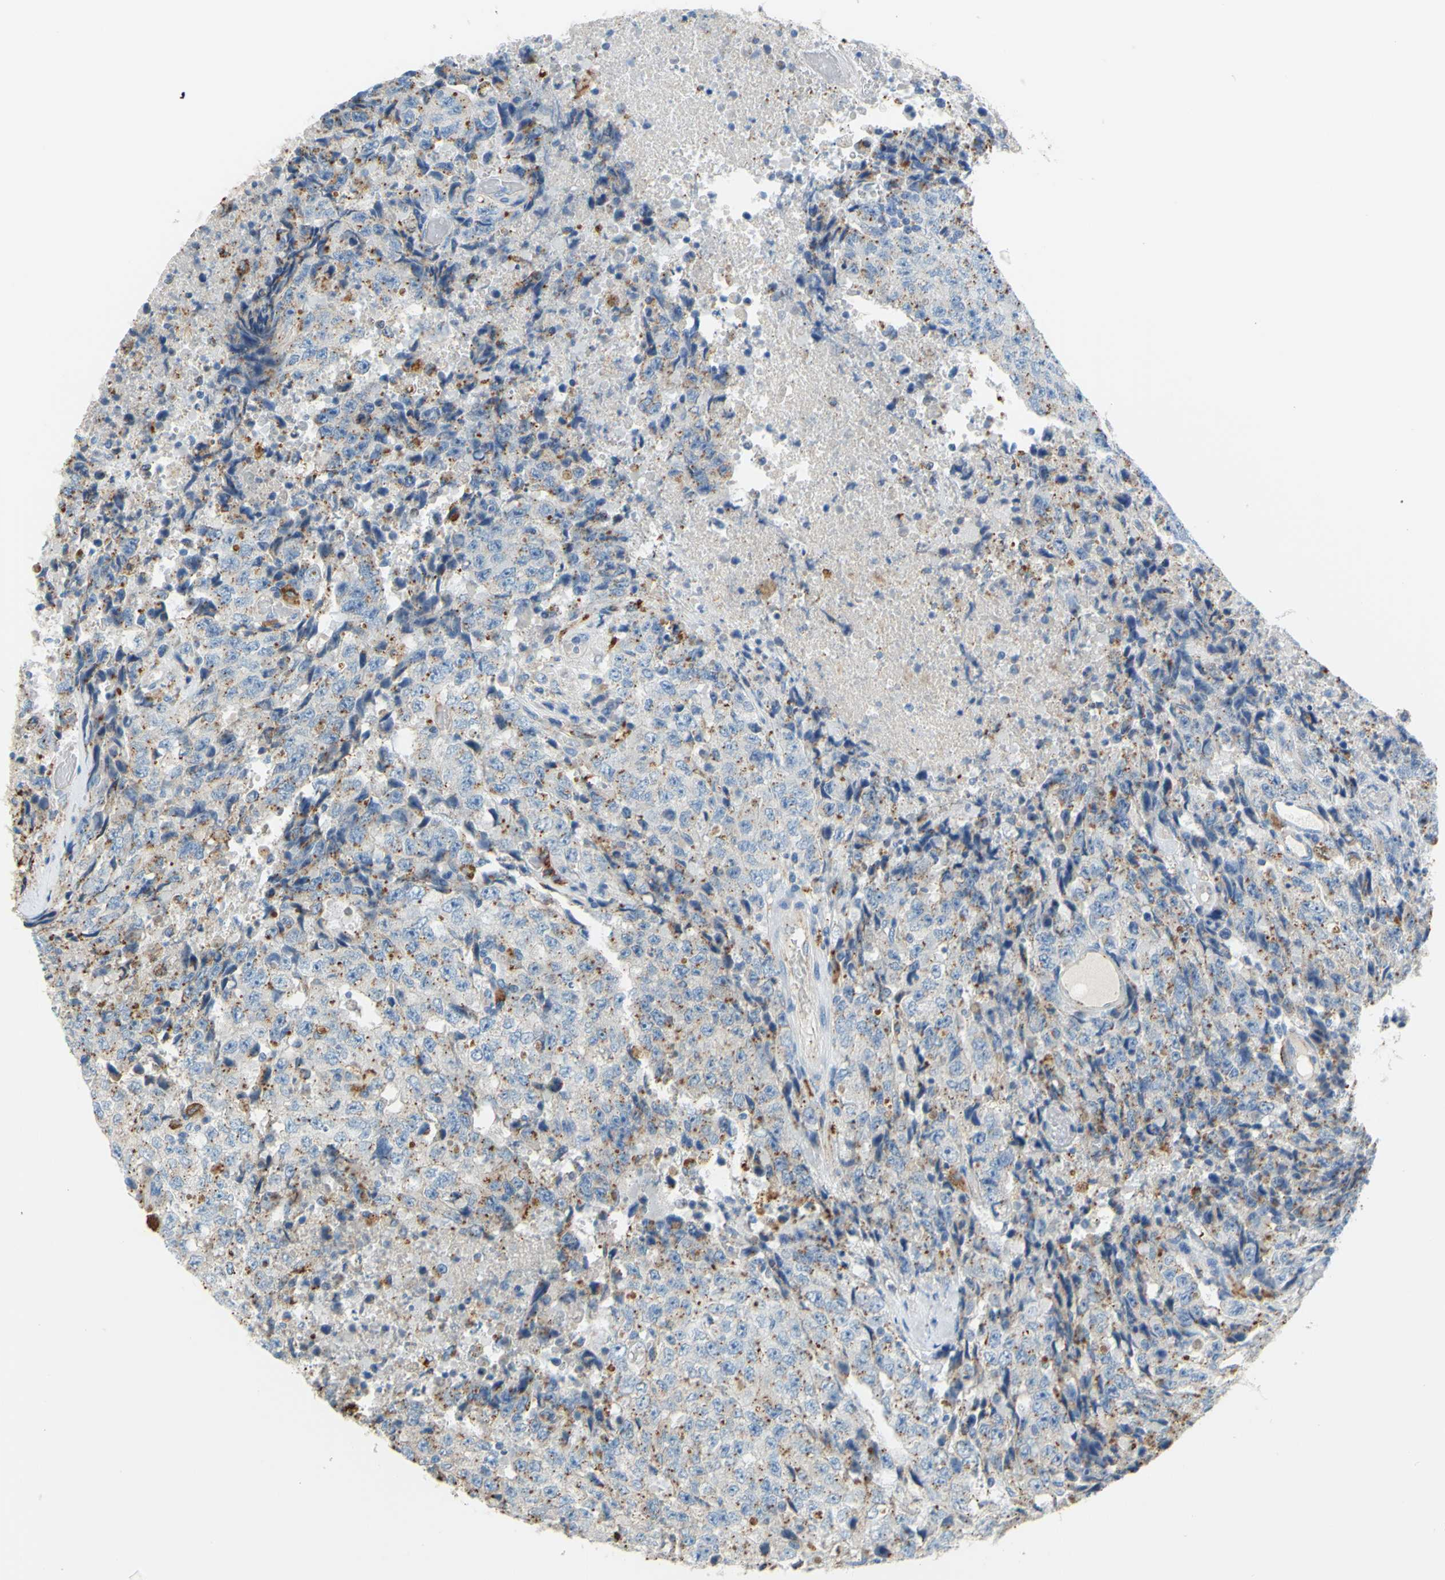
{"staining": {"intensity": "weak", "quantity": "25%-75%", "location": "cytoplasmic/membranous"}, "tissue": "testis cancer", "cell_type": "Tumor cells", "image_type": "cancer", "snomed": [{"axis": "morphology", "description": "Necrosis, NOS"}, {"axis": "morphology", "description": "Carcinoma, Embryonal, NOS"}, {"axis": "topography", "description": "Testis"}], "caption": "Immunohistochemistry (IHC) histopathology image of human testis embryonal carcinoma stained for a protein (brown), which exhibits low levels of weak cytoplasmic/membranous staining in about 25%-75% of tumor cells.", "gene": "CTSD", "patient": {"sex": "male", "age": 19}}